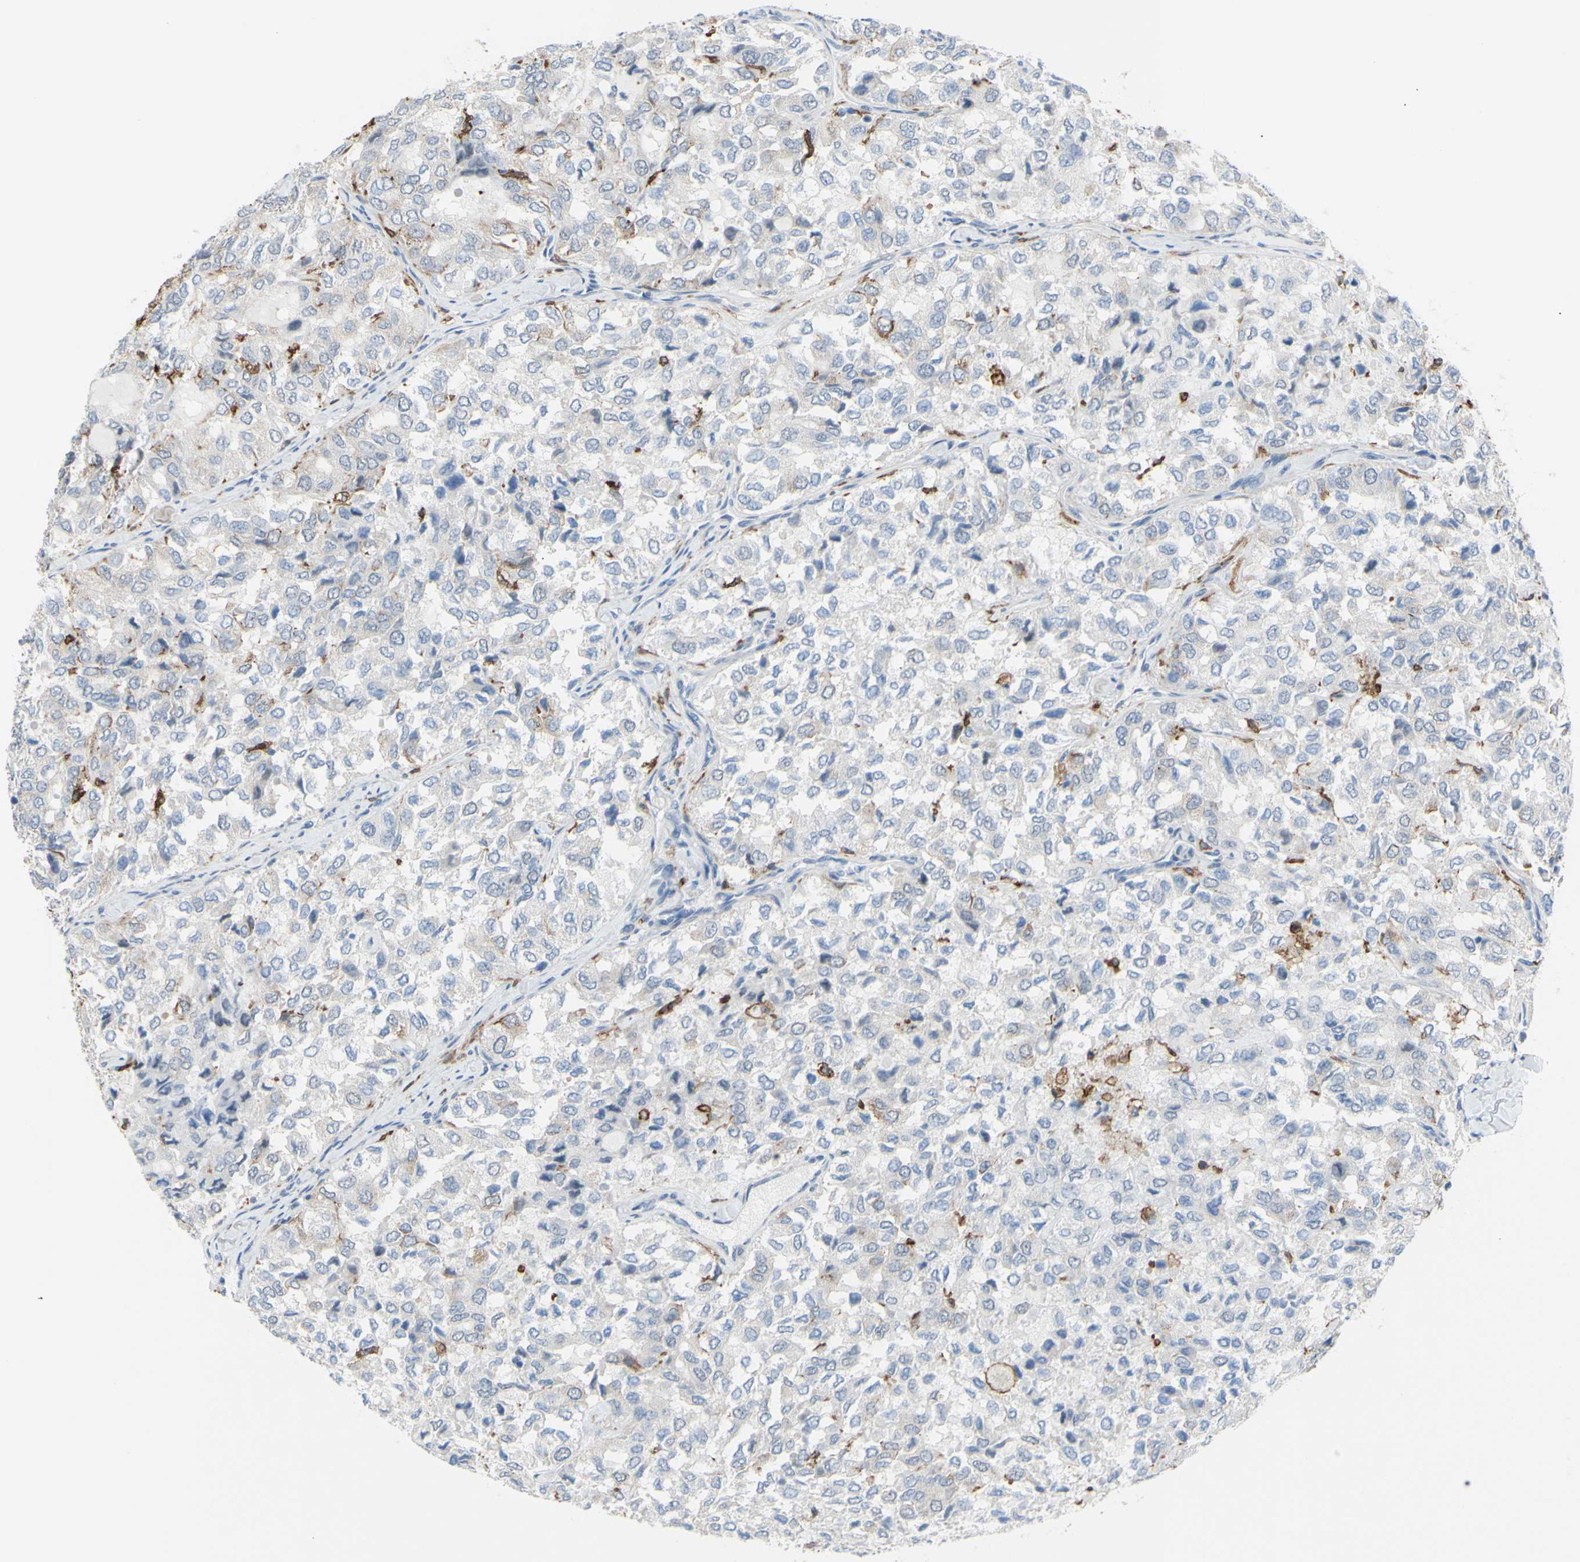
{"staining": {"intensity": "negative", "quantity": "none", "location": "none"}, "tissue": "thyroid cancer", "cell_type": "Tumor cells", "image_type": "cancer", "snomed": [{"axis": "morphology", "description": "Follicular adenoma carcinoma, NOS"}, {"axis": "topography", "description": "Thyroid gland"}], "caption": "This micrograph is of thyroid cancer (follicular adenoma carcinoma) stained with immunohistochemistry to label a protein in brown with the nuclei are counter-stained blue. There is no staining in tumor cells.", "gene": "FCGR2A", "patient": {"sex": "male", "age": 75}}